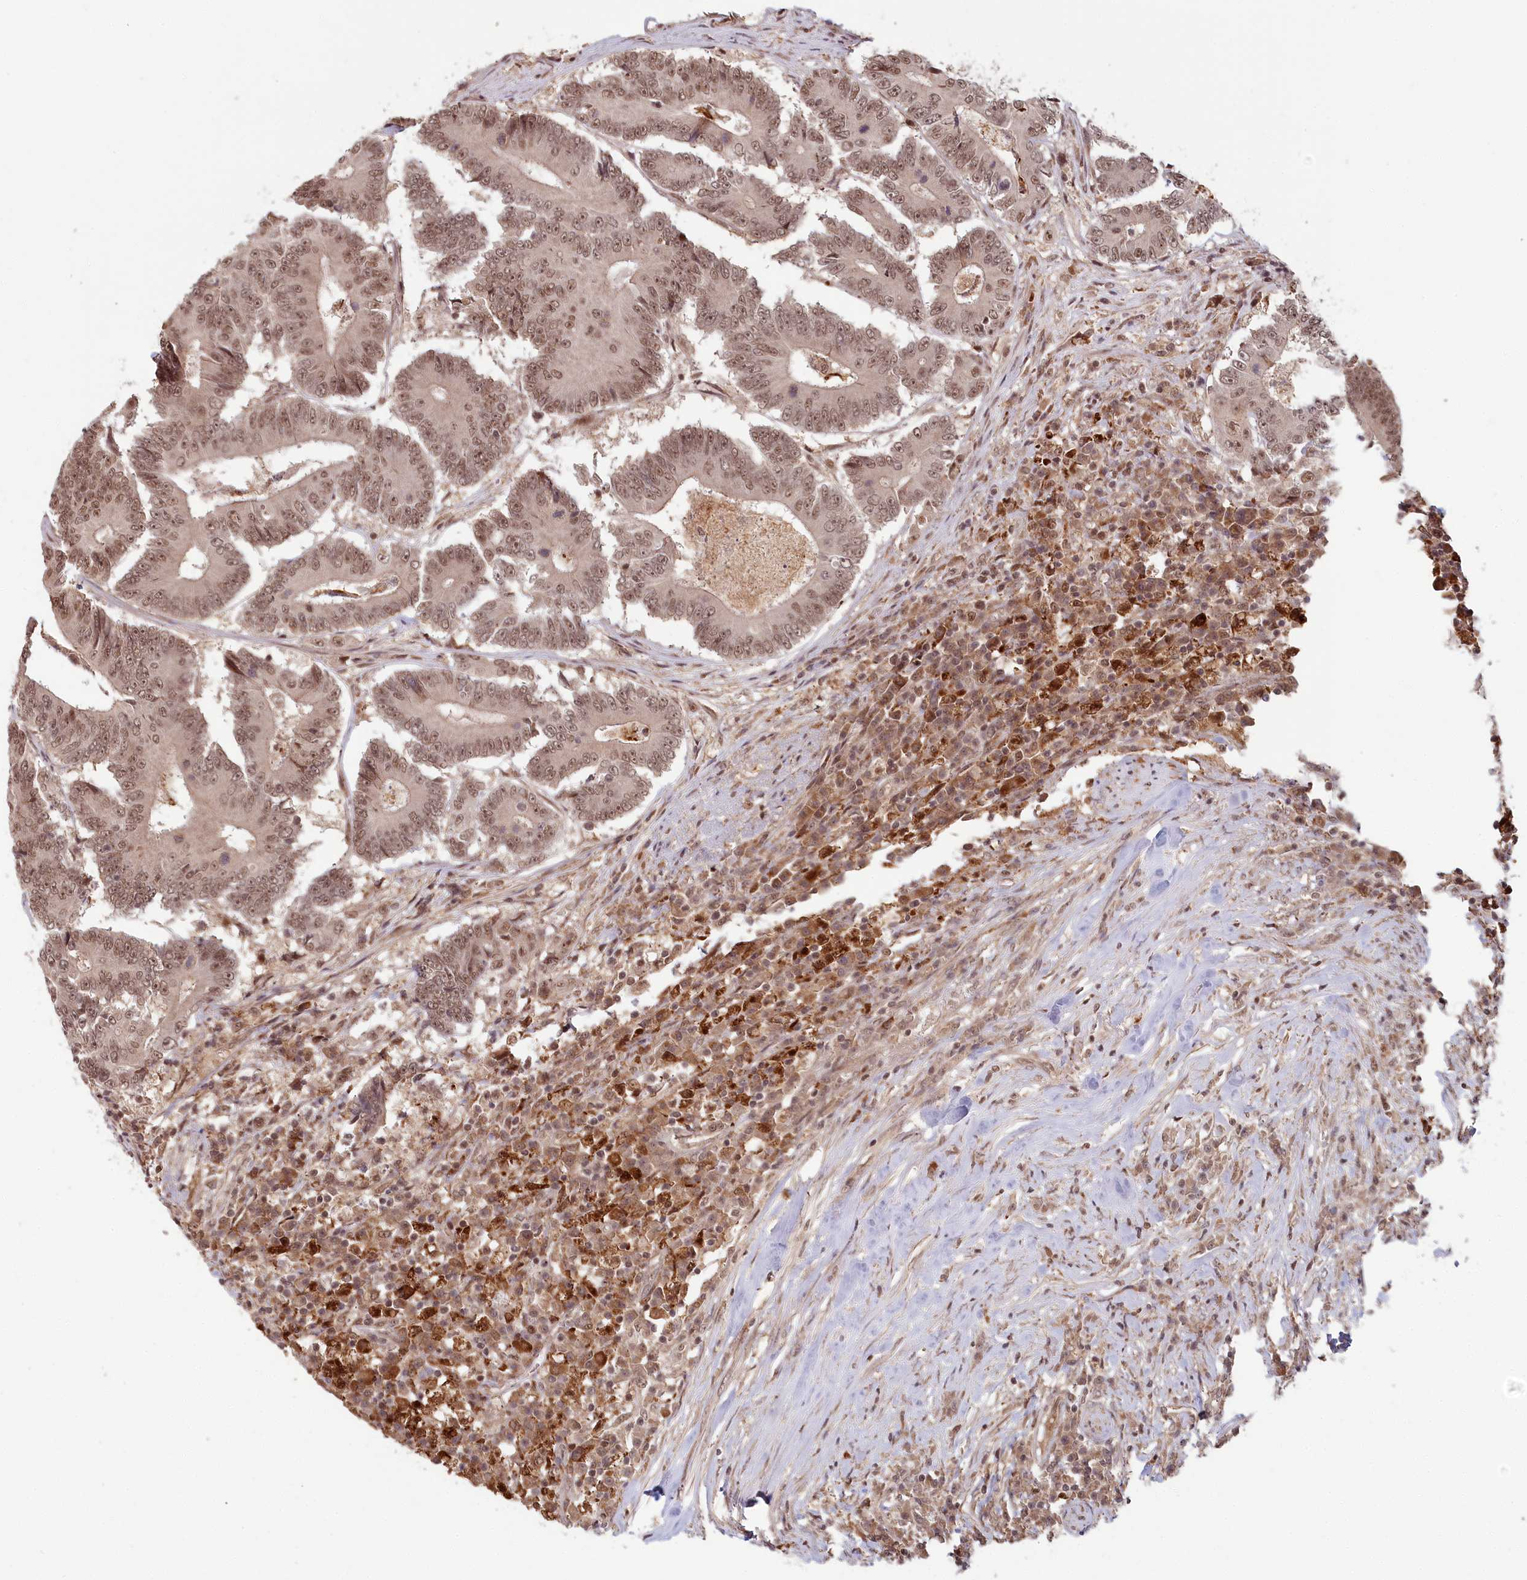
{"staining": {"intensity": "moderate", "quantity": ">75%", "location": "nuclear"}, "tissue": "colorectal cancer", "cell_type": "Tumor cells", "image_type": "cancer", "snomed": [{"axis": "morphology", "description": "Adenocarcinoma, NOS"}, {"axis": "topography", "description": "Colon"}], "caption": "About >75% of tumor cells in human colorectal adenocarcinoma exhibit moderate nuclear protein expression as visualized by brown immunohistochemical staining.", "gene": "WAPL", "patient": {"sex": "male", "age": 83}}